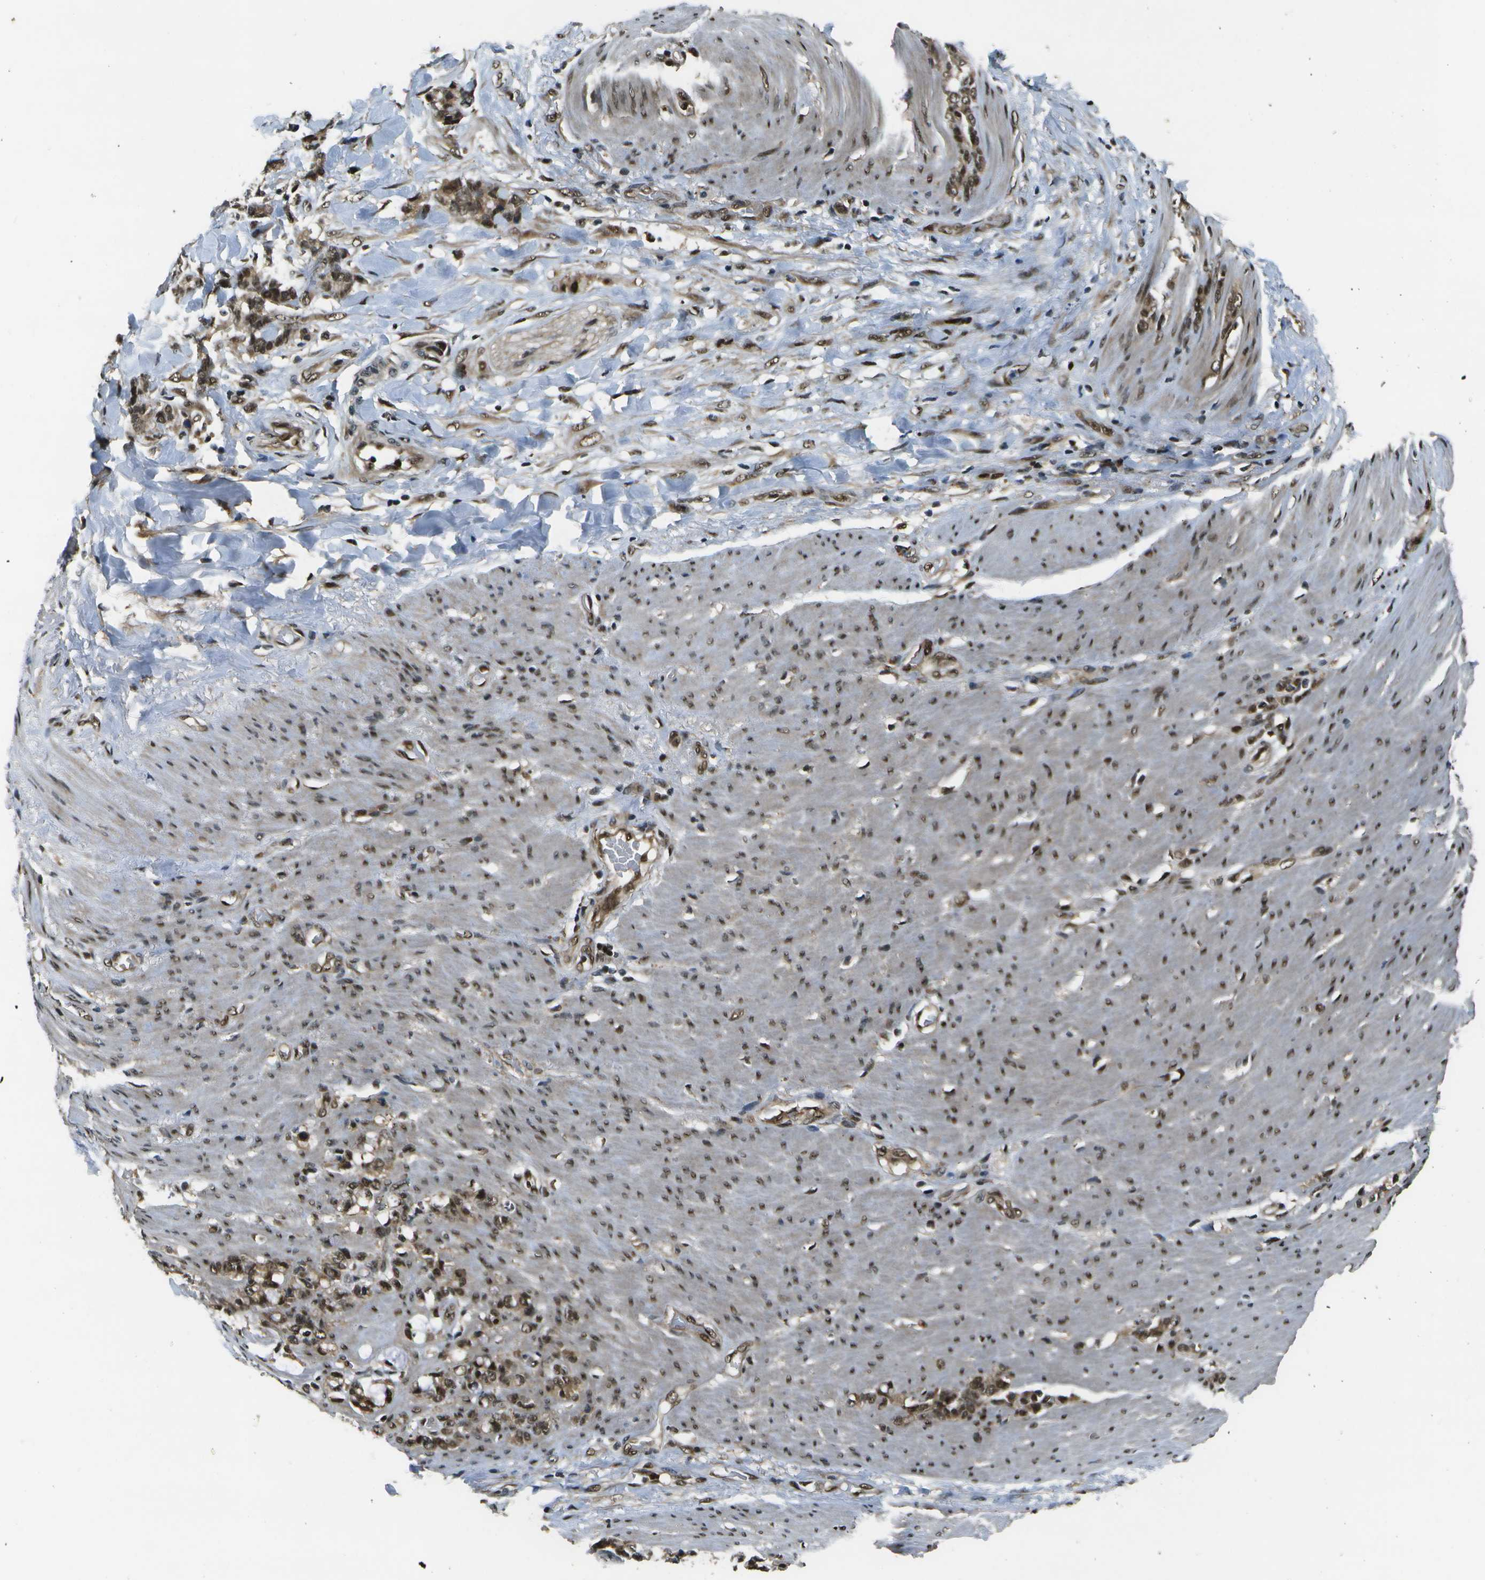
{"staining": {"intensity": "moderate", "quantity": ">75%", "location": "cytoplasmic/membranous,nuclear"}, "tissue": "stomach cancer", "cell_type": "Tumor cells", "image_type": "cancer", "snomed": [{"axis": "morphology", "description": "Adenocarcinoma, NOS"}, {"axis": "topography", "description": "Stomach, lower"}], "caption": "Stomach cancer (adenocarcinoma) stained with DAB immunohistochemistry (IHC) exhibits medium levels of moderate cytoplasmic/membranous and nuclear staining in approximately >75% of tumor cells.", "gene": "GANC", "patient": {"sex": "male", "age": 88}}